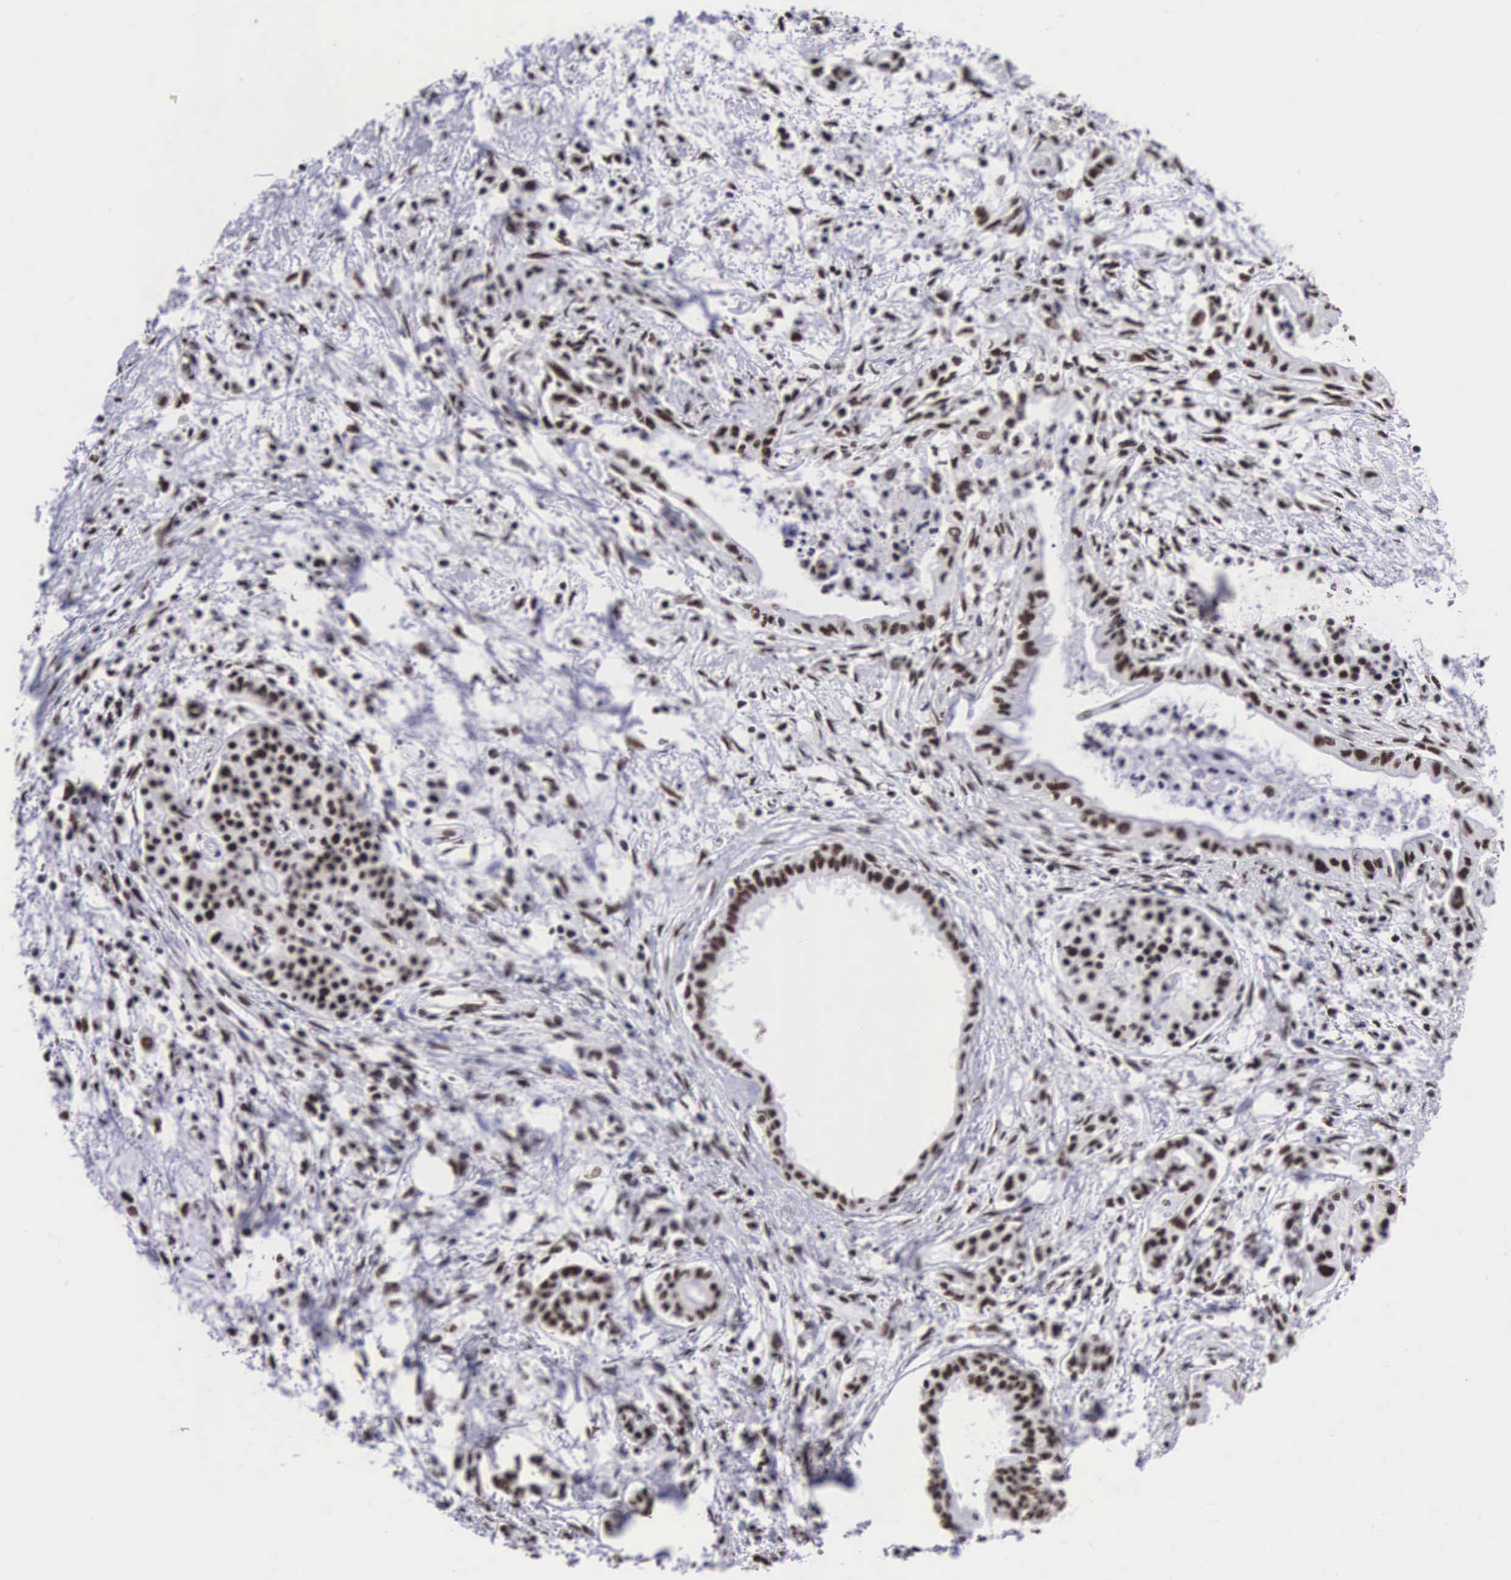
{"staining": {"intensity": "moderate", "quantity": ">75%", "location": "nuclear"}, "tissue": "pancreatic cancer", "cell_type": "Tumor cells", "image_type": "cancer", "snomed": [{"axis": "morphology", "description": "Adenocarcinoma, NOS"}, {"axis": "topography", "description": "Pancreas"}], "caption": "The immunohistochemical stain shows moderate nuclear staining in tumor cells of adenocarcinoma (pancreatic) tissue.", "gene": "SF3A1", "patient": {"sex": "female", "age": 64}}